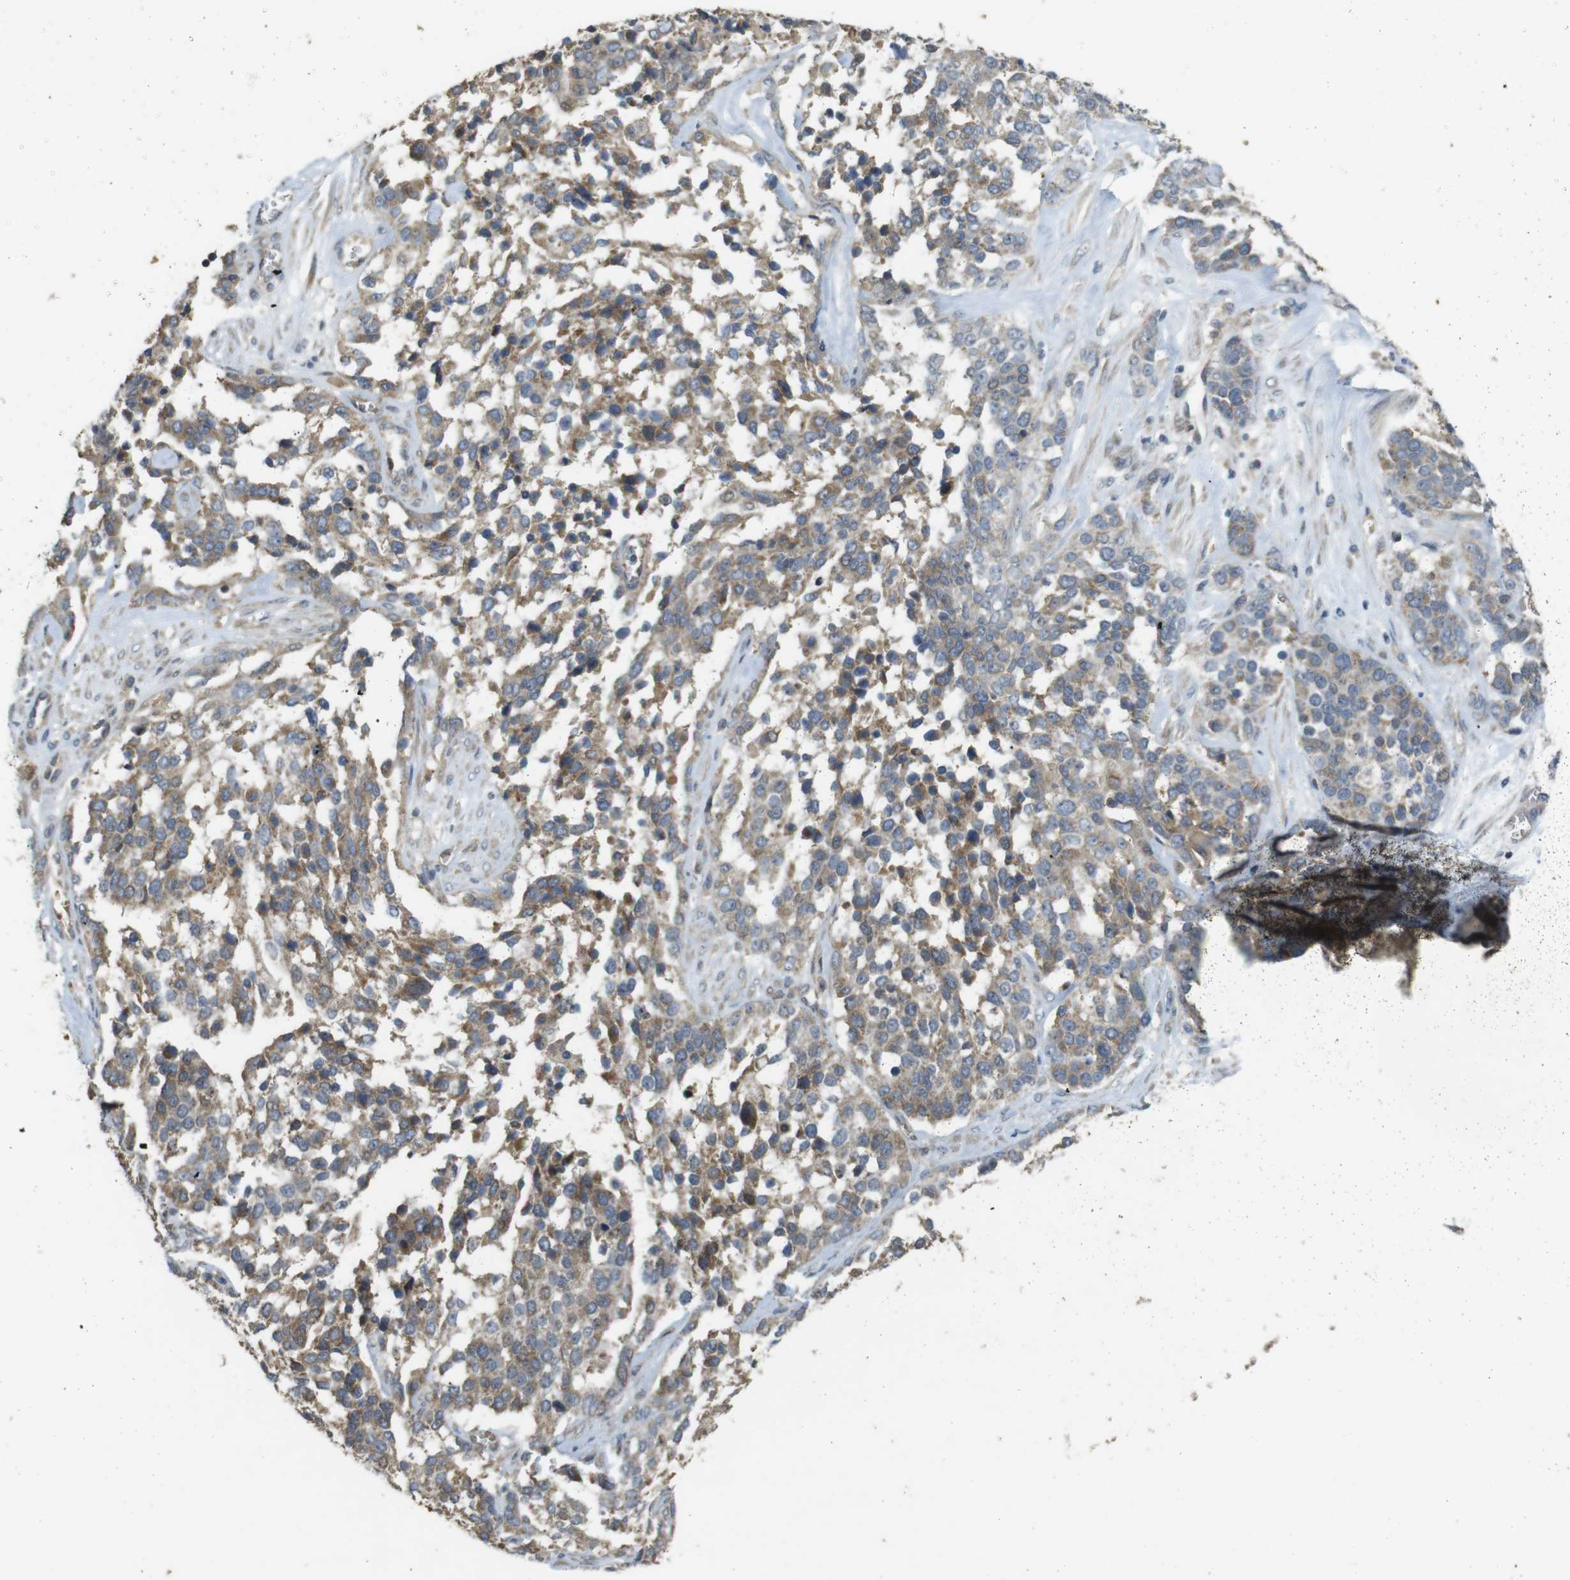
{"staining": {"intensity": "moderate", "quantity": "25%-75%", "location": "cytoplasmic/membranous"}, "tissue": "ovarian cancer", "cell_type": "Tumor cells", "image_type": "cancer", "snomed": [{"axis": "morphology", "description": "Cystadenocarcinoma, serous, NOS"}, {"axis": "topography", "description": "Ovary"}], "caption": "Ovarian cancer was stained to show a protein in brown. There is medium levels of moderate cytoplasmic/membranous staining in about 25%-75% of tumor cells. The protein is shown in brown color, while the nuclei are stained blue.", "gene": "CLTC", "patient": {"sex": "female", "age": 44}}